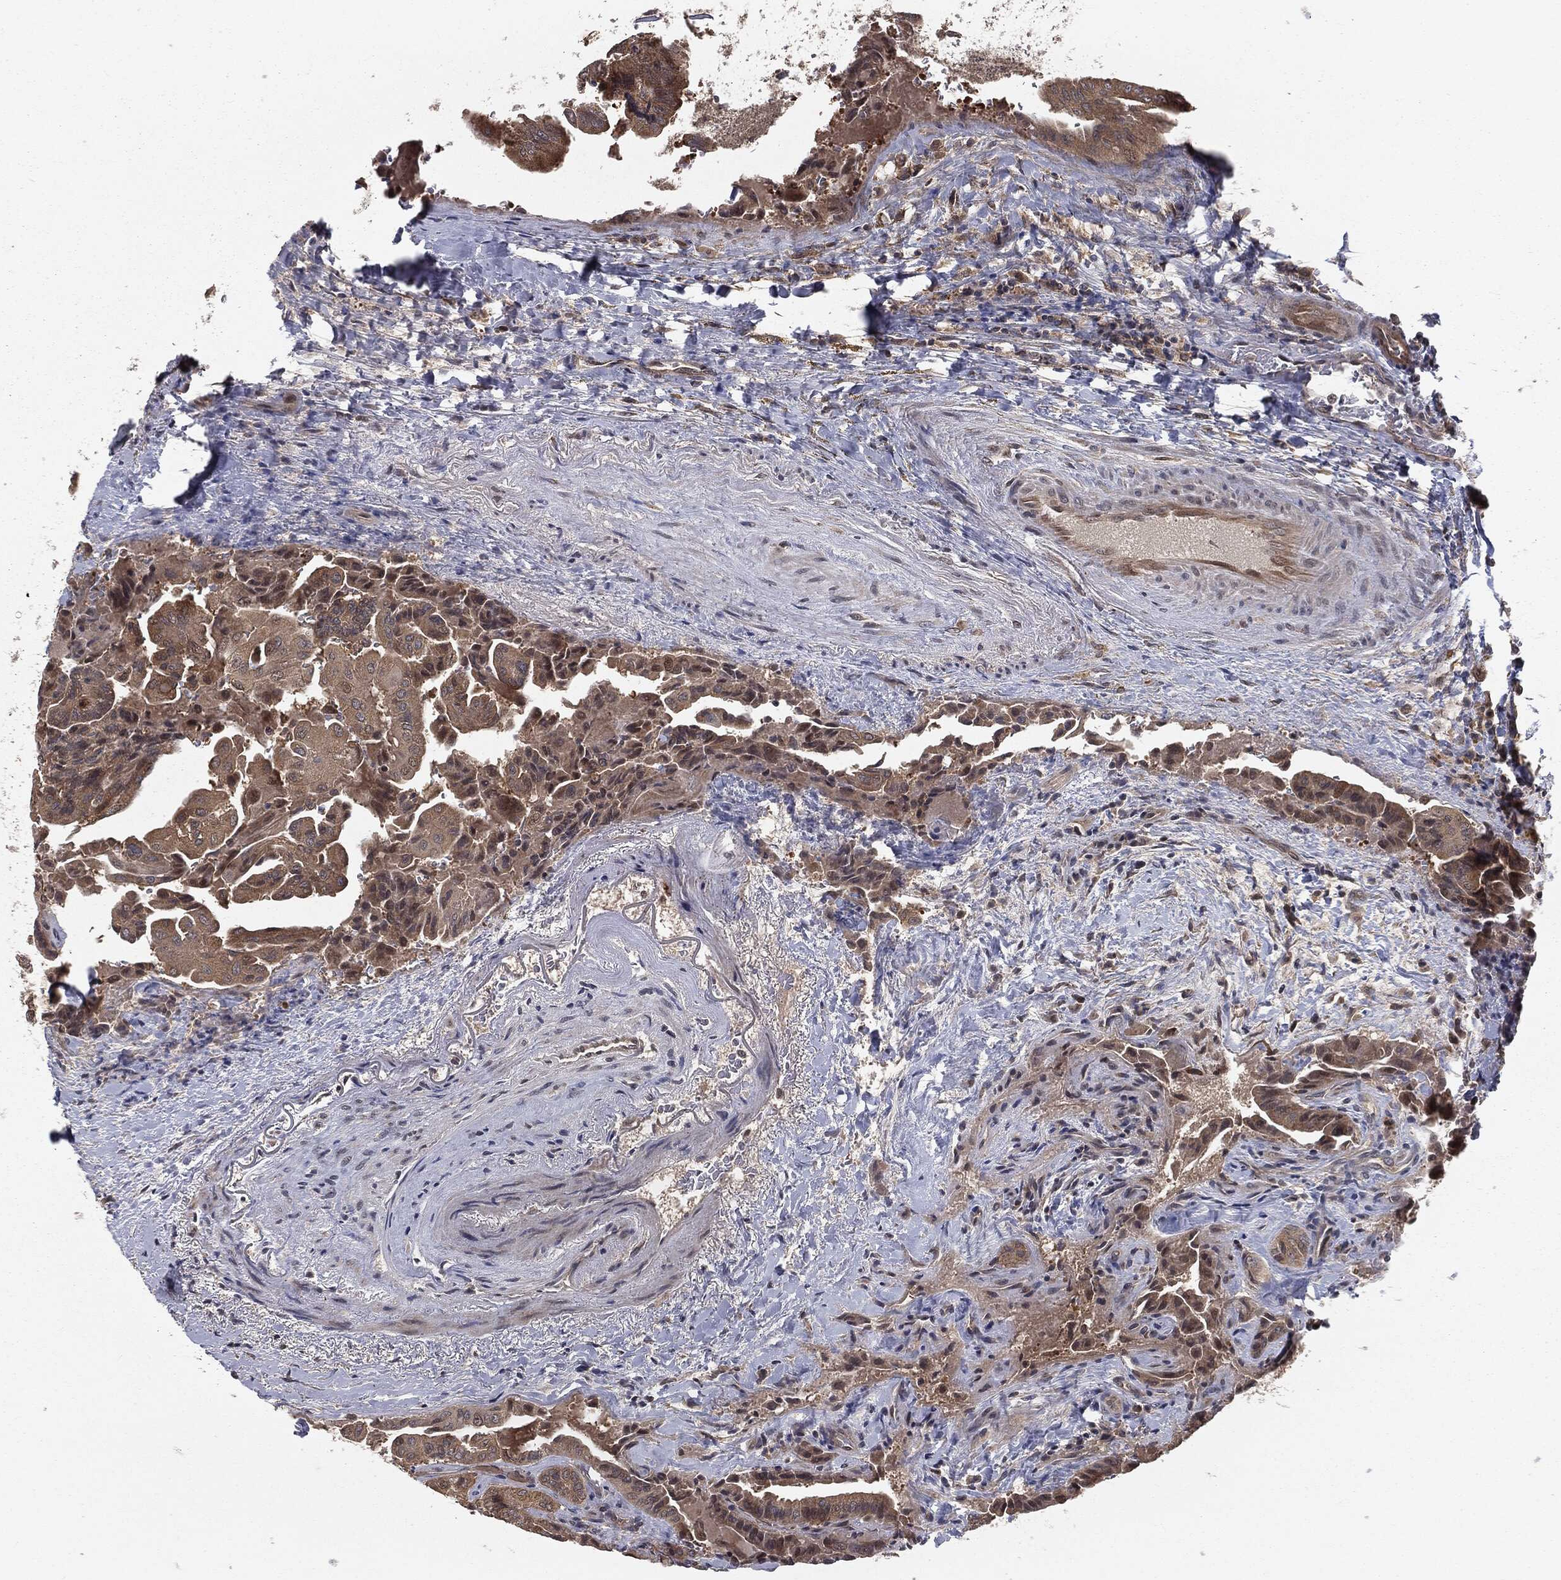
{"staining": {"intensity": "weak", "quantity": ">75%", "location": "cytoplasmic/membranous"}, "tissue": "thyroid cancer", "cell_type": "Tumor cells", "image_type": "cancer", "snomed": [{"axis": "morphology", "description": "Papillary adenocarcinoma, NOS"}, {"axis": "topography", "description": "Thyroid gland"}], "caption": "IHC histopathology image of neoplastic tissue: thyroid papillary adenocarcinoma stained using immunohistochemistry shows low levels of weak protein expression localized specifically in the cytoplasmic/membranous of tumor cells, appearing as a cytoplasmic/membranous brown color.", "gene": "FBXO7", "patient": {"sex": "female", "age": 68}}